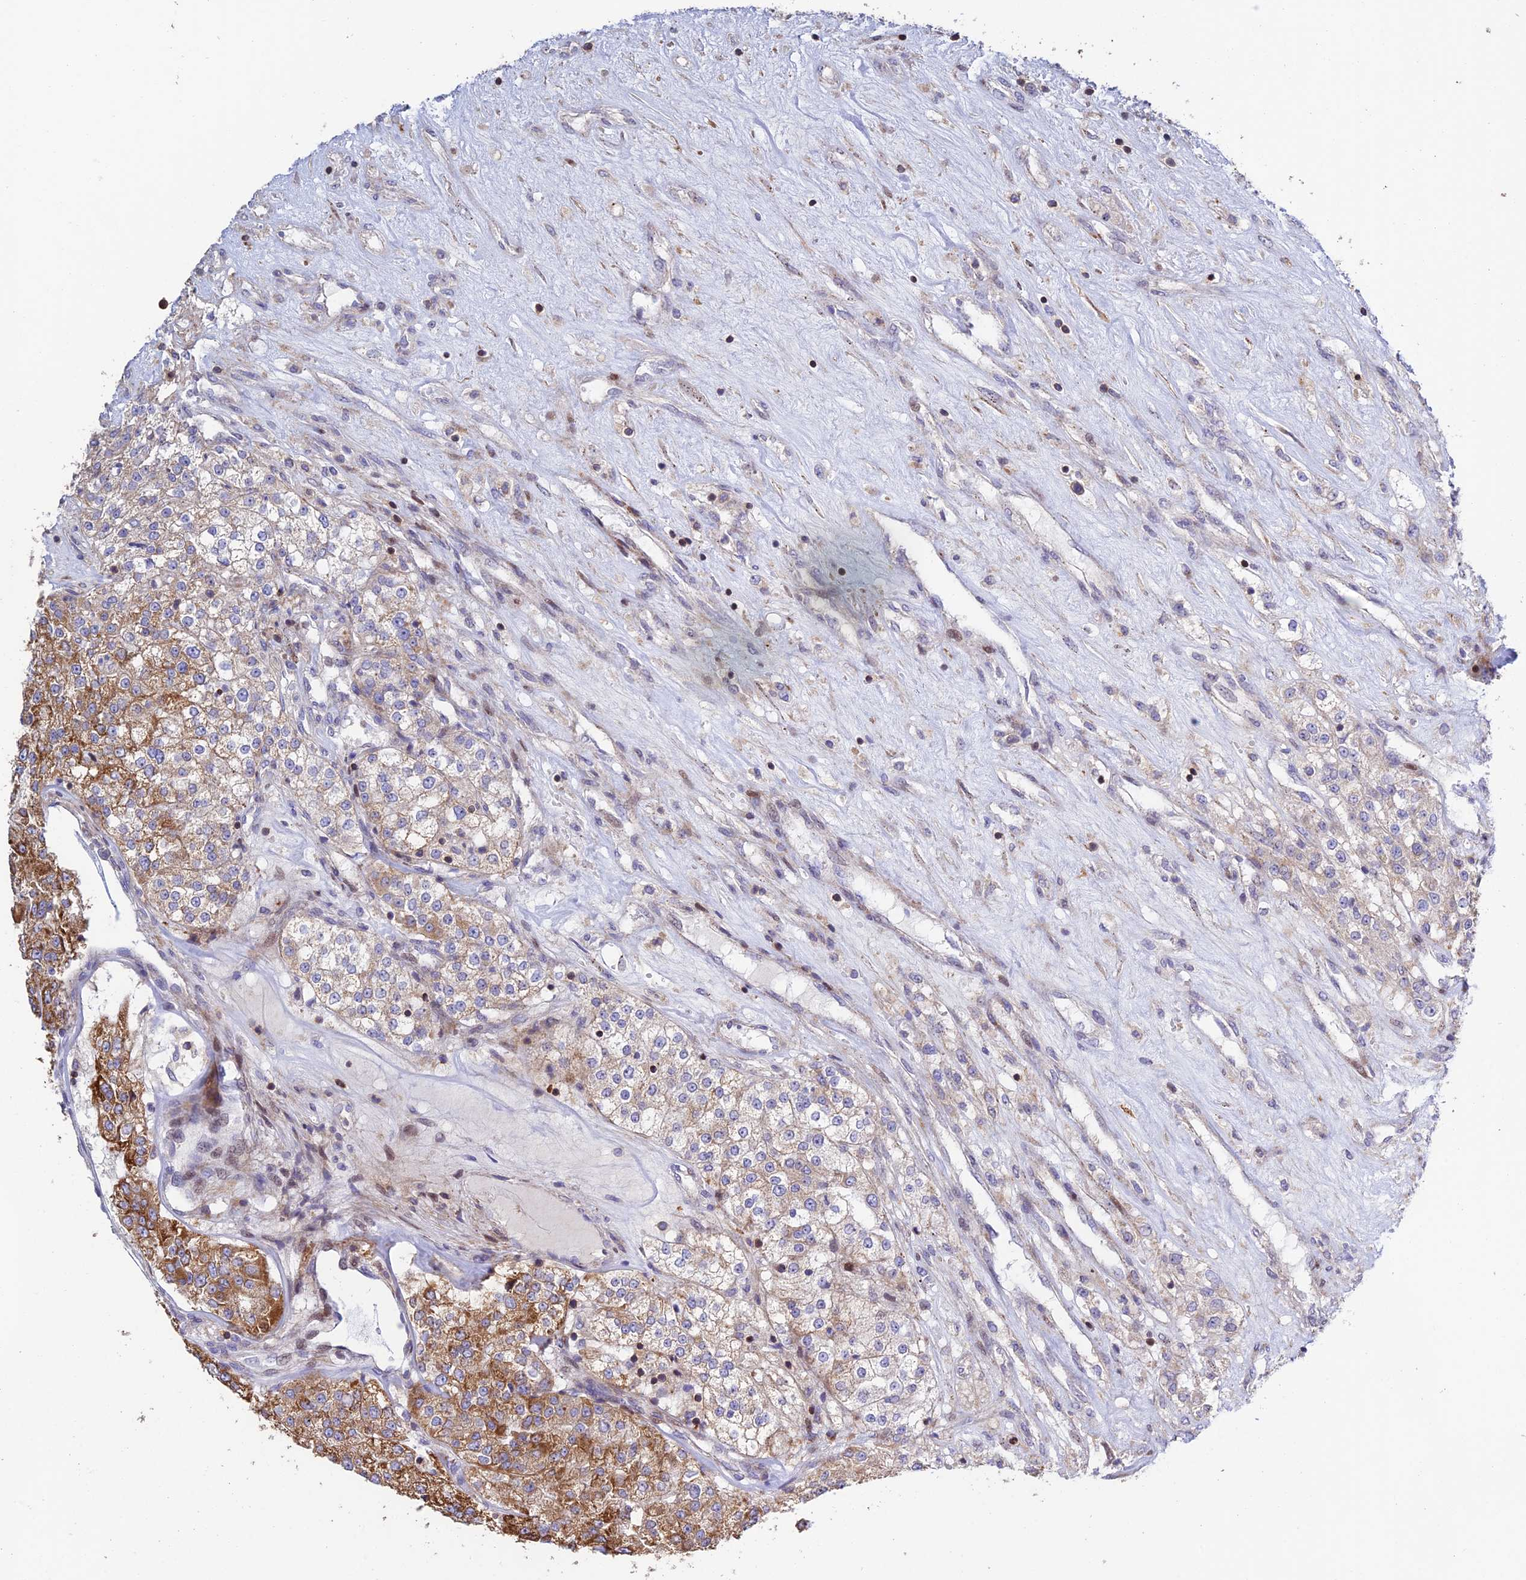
{"staining": {"intensity": "strong", "quantity": "25%-75%", "location": "cytoplasmic/membranous"}, "tissue": "renal cancer", "cell_type": "Tumor cells", "image_type": "cancer", "snomed": [{"axis": "morphology", "description": "Adenocarcinoma, NOS"}, {"axis": "topography", "description": "Kidney"}], "caption": "Tumor cells display high levels of strong cytoplasmic/membranous positivity in about 25%-75% of cells in renal adenocarcinoma.", "gene": "PRIM1", "patient": {"sex": "female", "age": 63}}